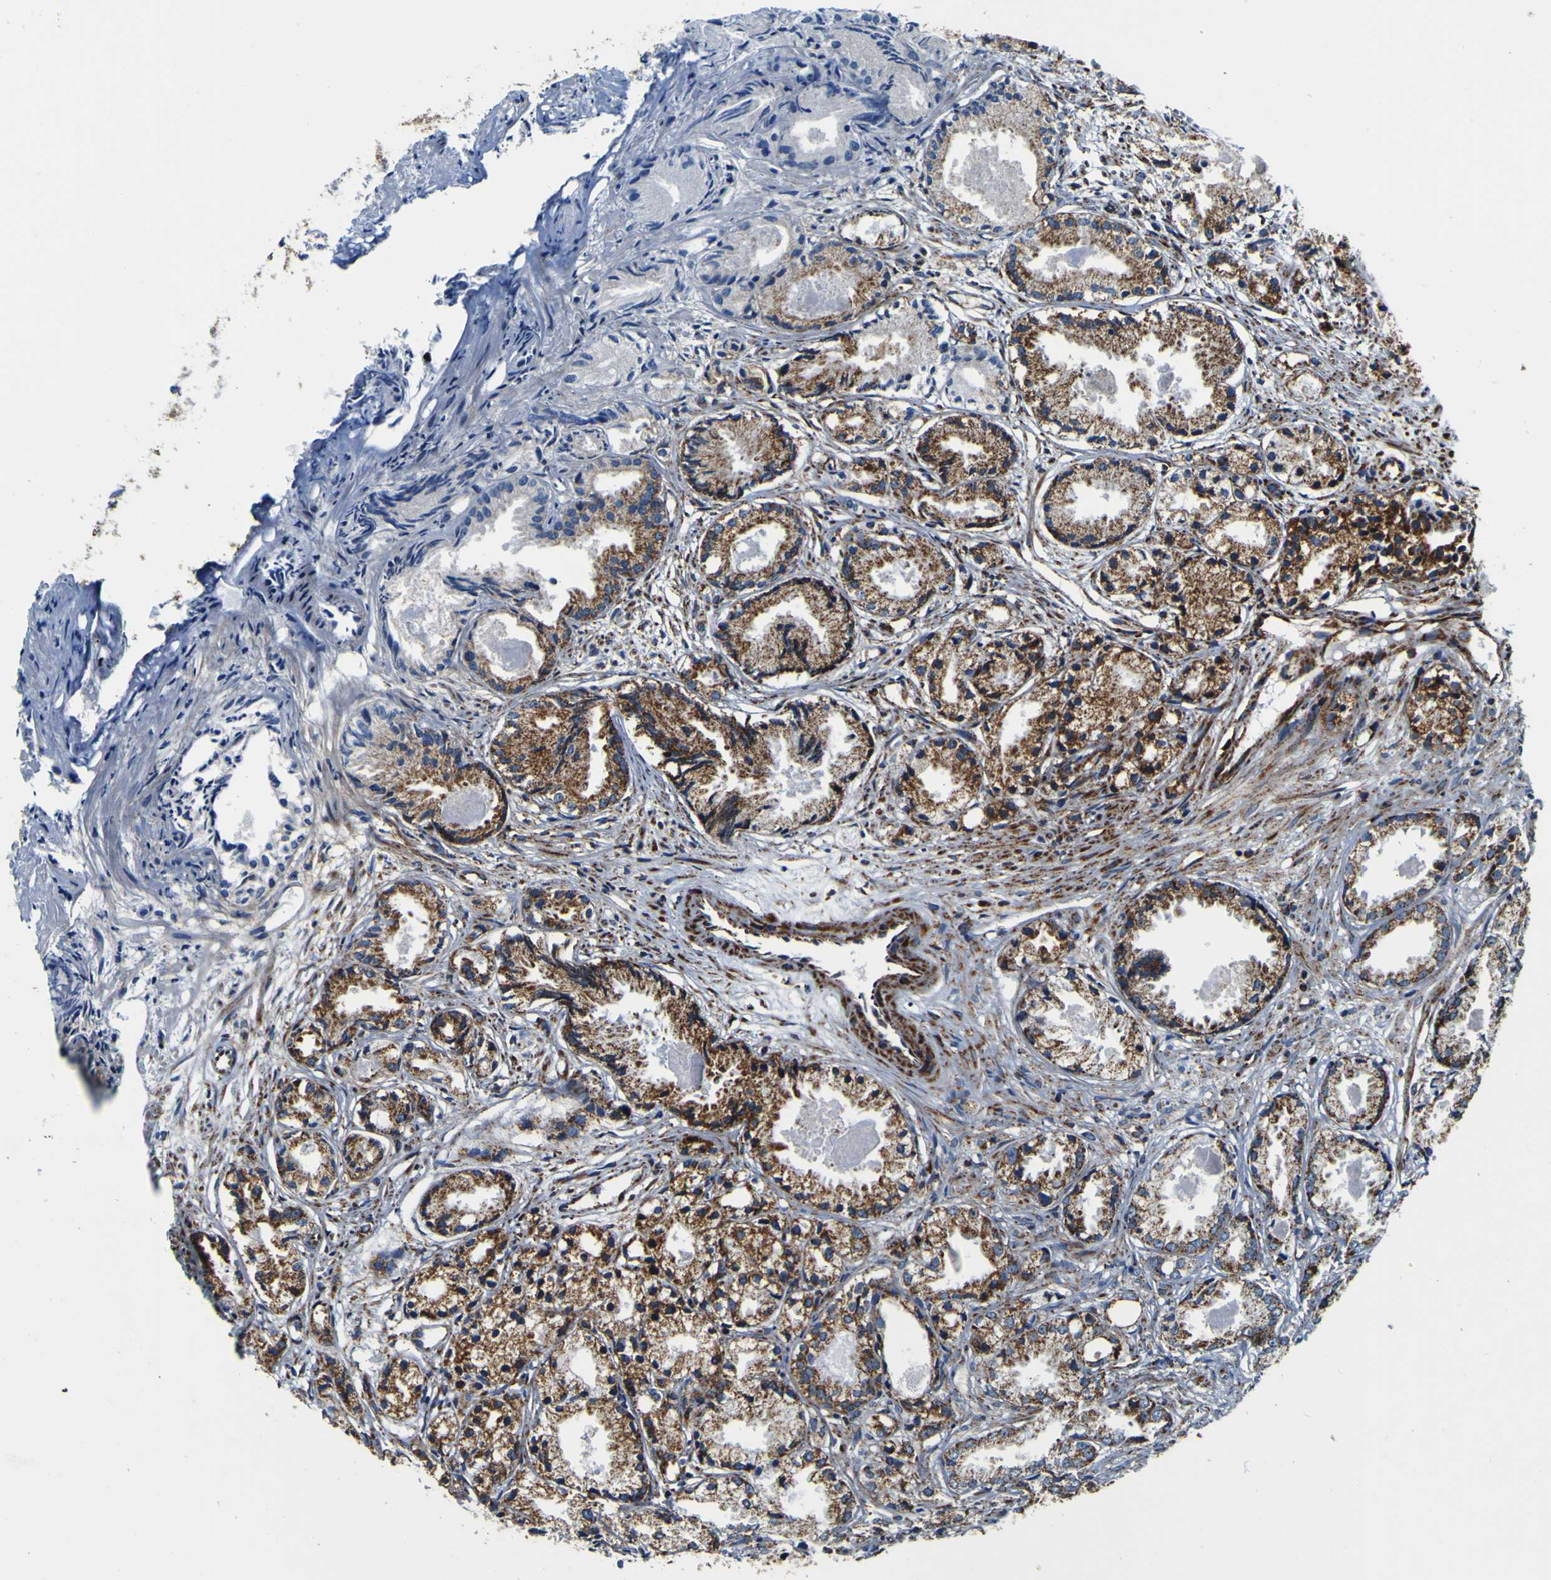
{"staining": {"intensity": "moderate", "quantity": ">75%", "location": "cytoplasmic/membranous"}, "tissue": "prostate cancer", "cell_type": "Tumor cells", "image_type": "cancer", "snomed": [{"axis": "morphology", "description": "Adenocarcinoma, Low grade"}, {"axis": "topography", "description": "Prostate"}], "caption": "This is a histology image of IHC staining of low-grade adenocarcinoma (prostate), which shows moderate staining in the cytoplasmic/membranous of tumor cells.", "gene": "PTRH2", "patient": {"sex": "male", "age": 72}}